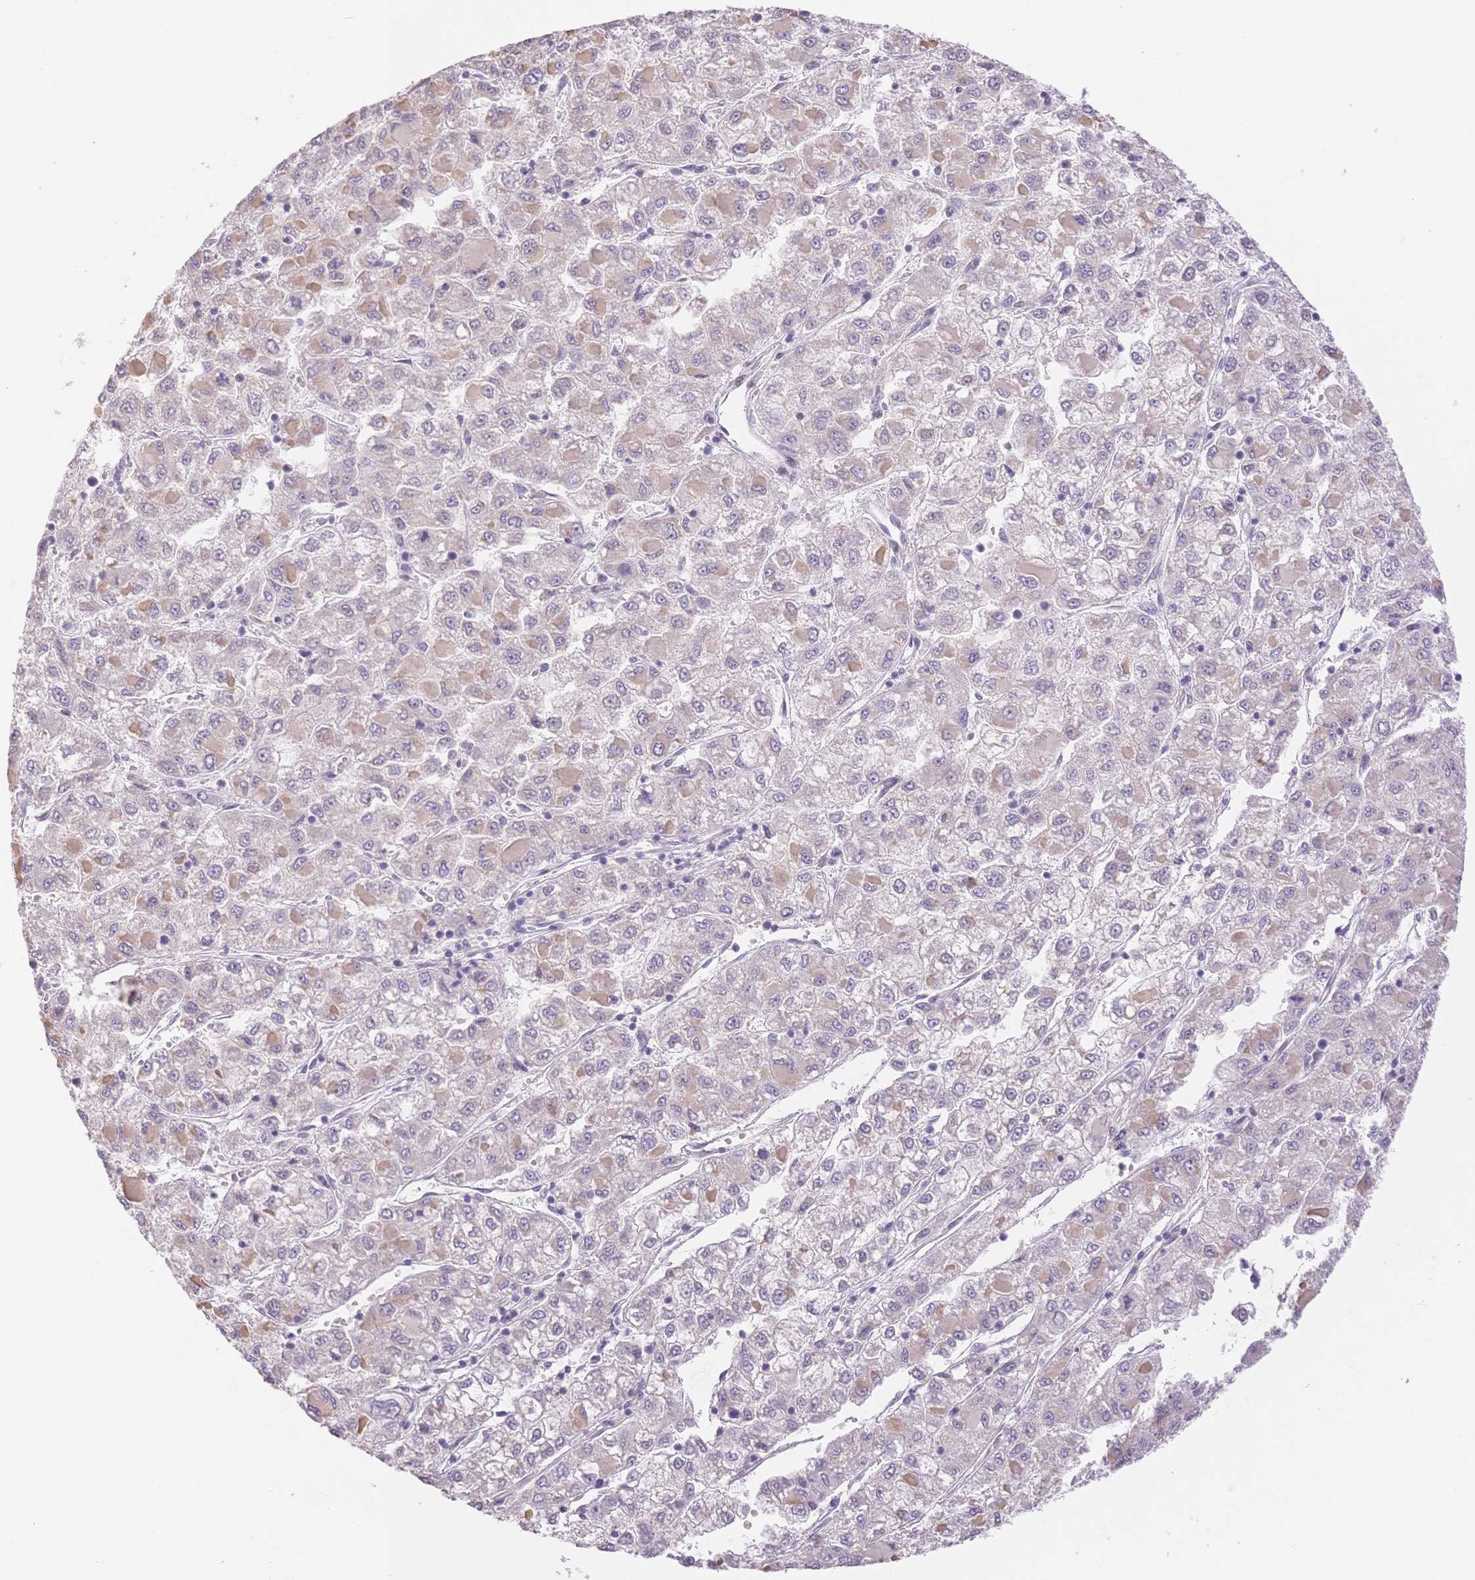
{"staining": {"intensity": "weak", "quantity": "<25%", "location": "cytoplasmic/membranous"}, "tissue": "liver cancer", "cell_type": "Tumor cells", "image_type": "cancer", "snomed": [{"axis": "morphology", "description": "Carcinoma, Hepatocellular, NOS"}, {"axis": "topography", "description": "Liver"}], "caption": "Liver cancer (hepatocellular carcinoma) was stained to show a protein in brown. There is no significant staining in tumor cells. (Immunohistochemistry (ihc), brightfield microscopy, high magnification).", "gene": "SUV39H2", "patient": {"sex": "male", "age": 40}}